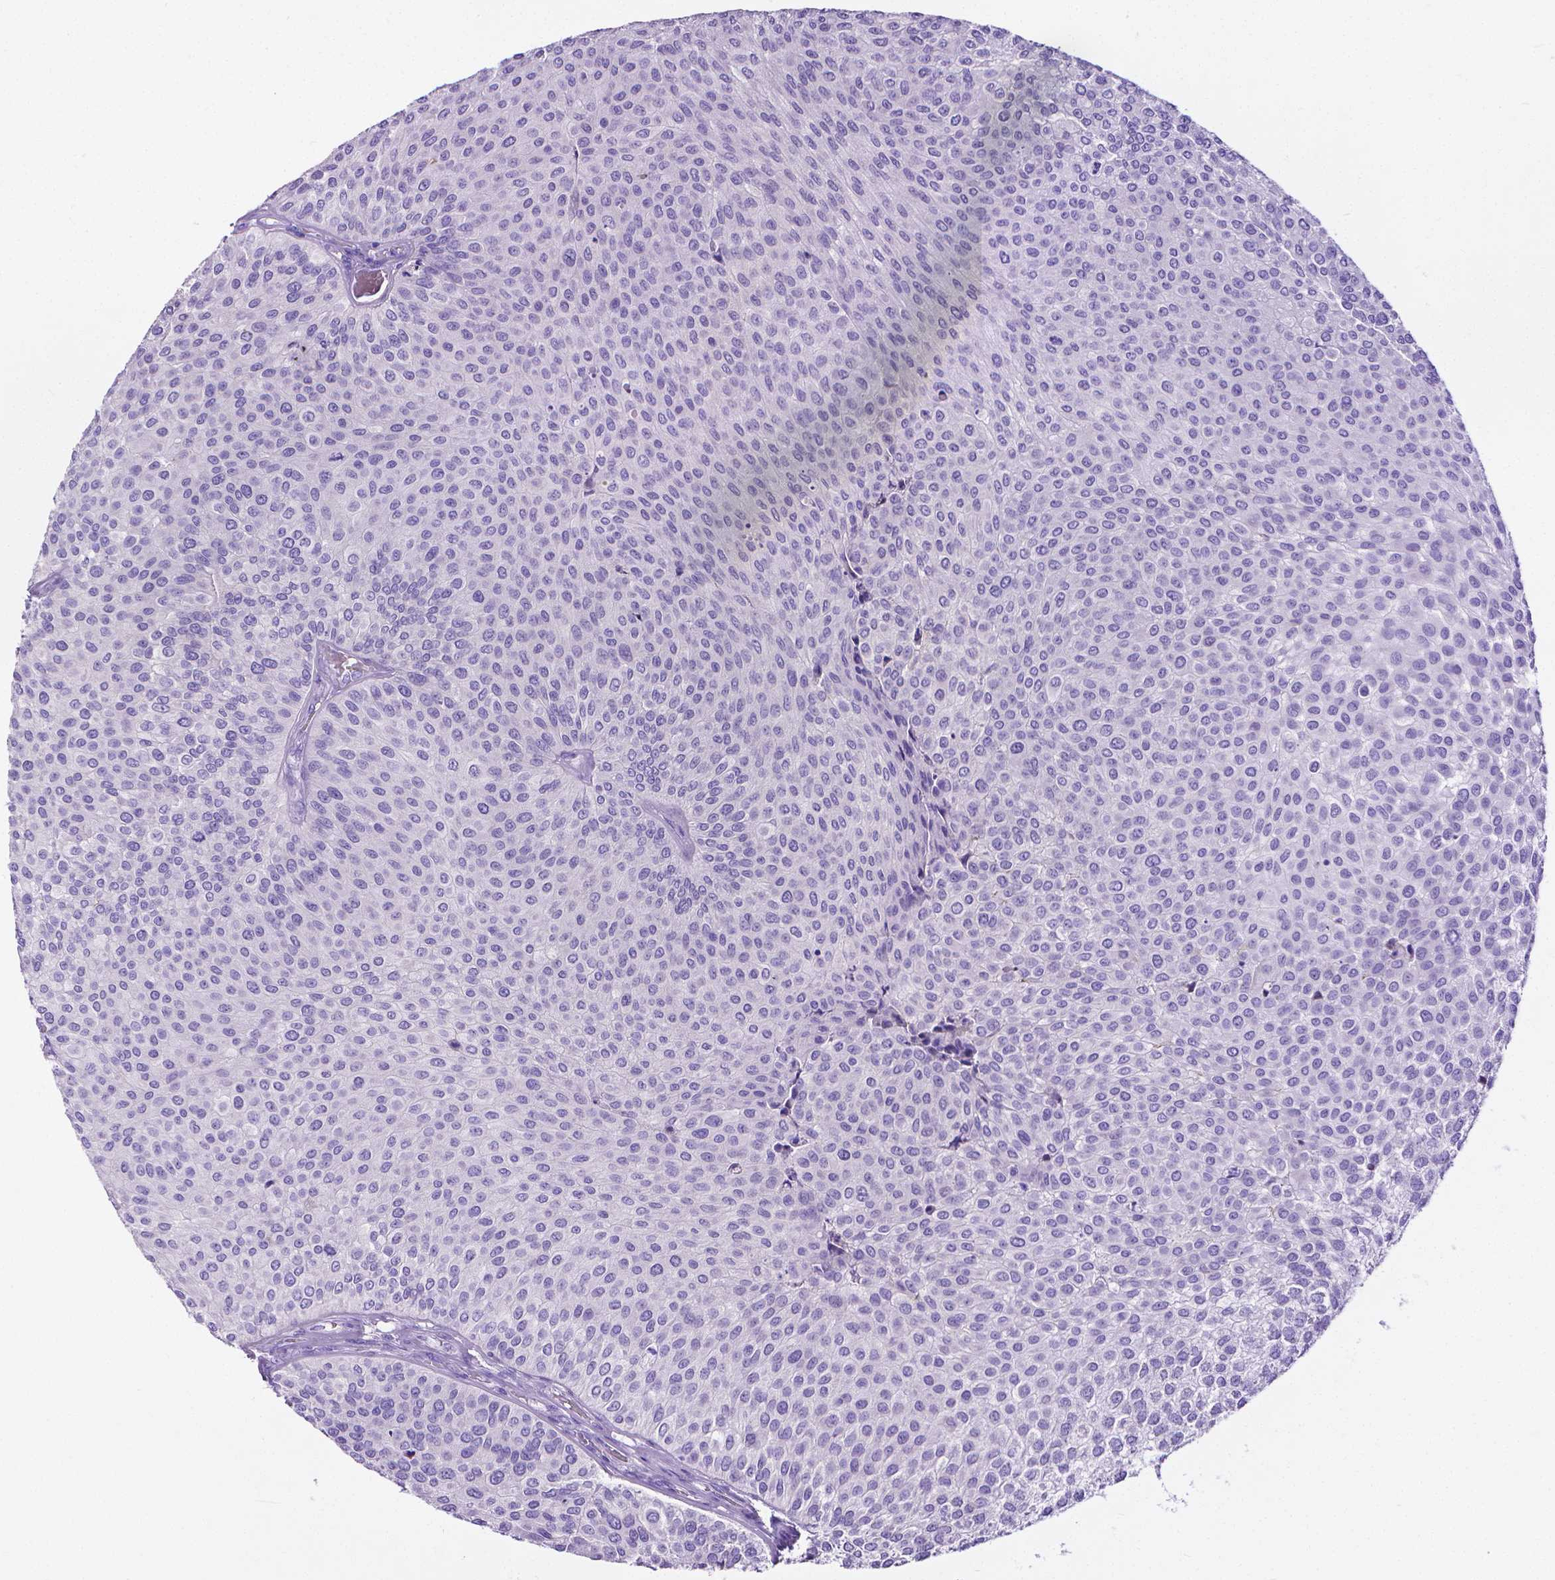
{"staining": {"intensity": "negative", "quantity": "none", "location": "none"}, "tissue": "urothelial cancer", "cell_type": "Tumor cells", "image_type": "cancer", "snomed": [{"axis": "morphology", "description": "Urothelial carcinoma, Low grade"}, {"axis": "topography", "description": "Urinary bladder"}], "caption": "Low-grade urothelial carcinoma stained for a protein using immunohistochemistry displays no expression tumor cells.", "gene": "MMP9", "patient": {"sex": "female", "age": 87}}